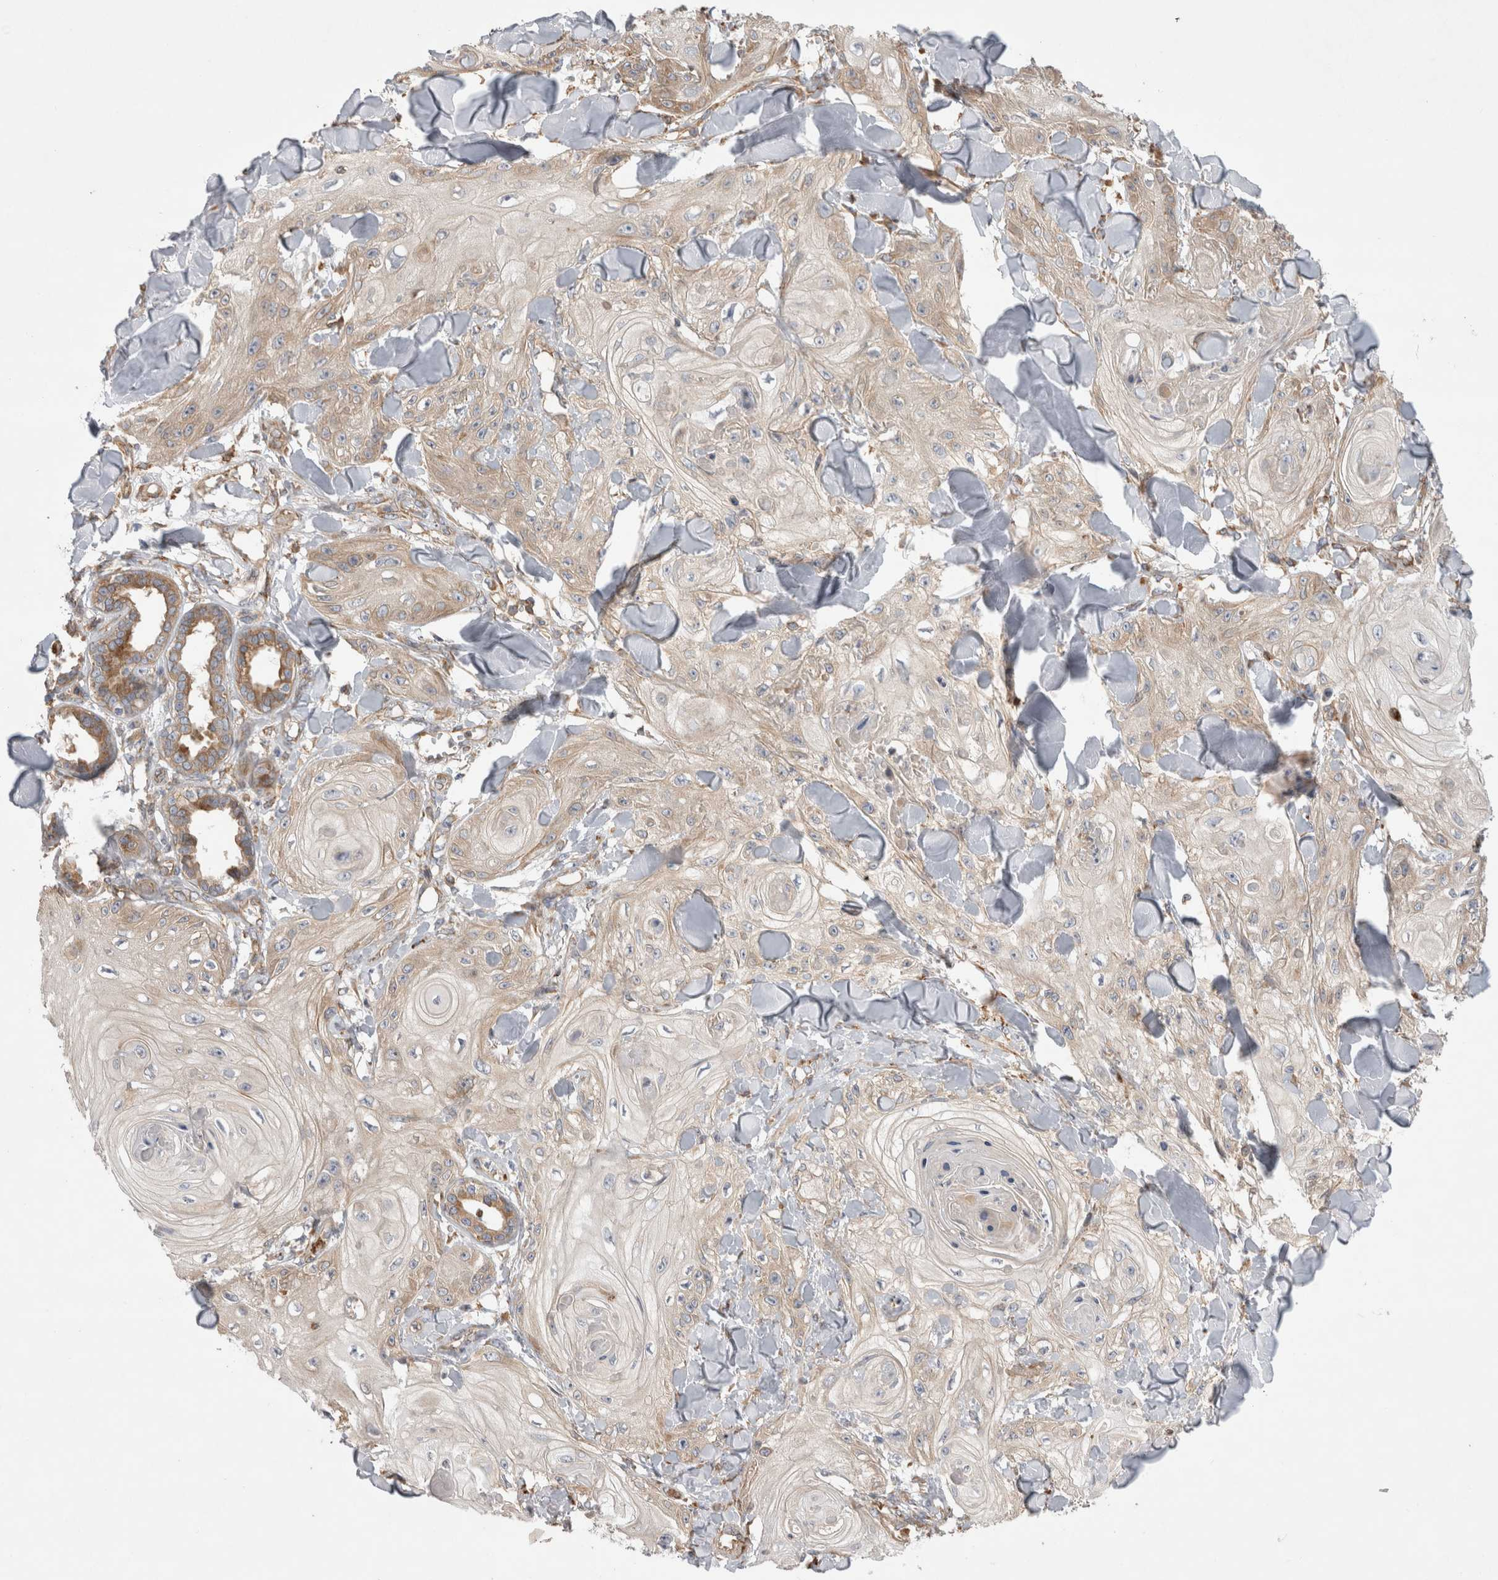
{"staining": {"intensity": "negative", "quantity": "none", "location": "none"}, "tissue": "skin cancer", "cell_type": "Tumor cells", "image_type": "cancer", "snomed": [{"axis": "morphology", "description": "Squamous cell carcinoma, NOS"}, {"axis": "topography", "description": "Skin"}], "caption": "DAB immunohistochemical staining of skin cancer displays no significant positivity in tumor cells.", "gene": "PDCD10", "patient": {"sex": "male", "age": 74}}